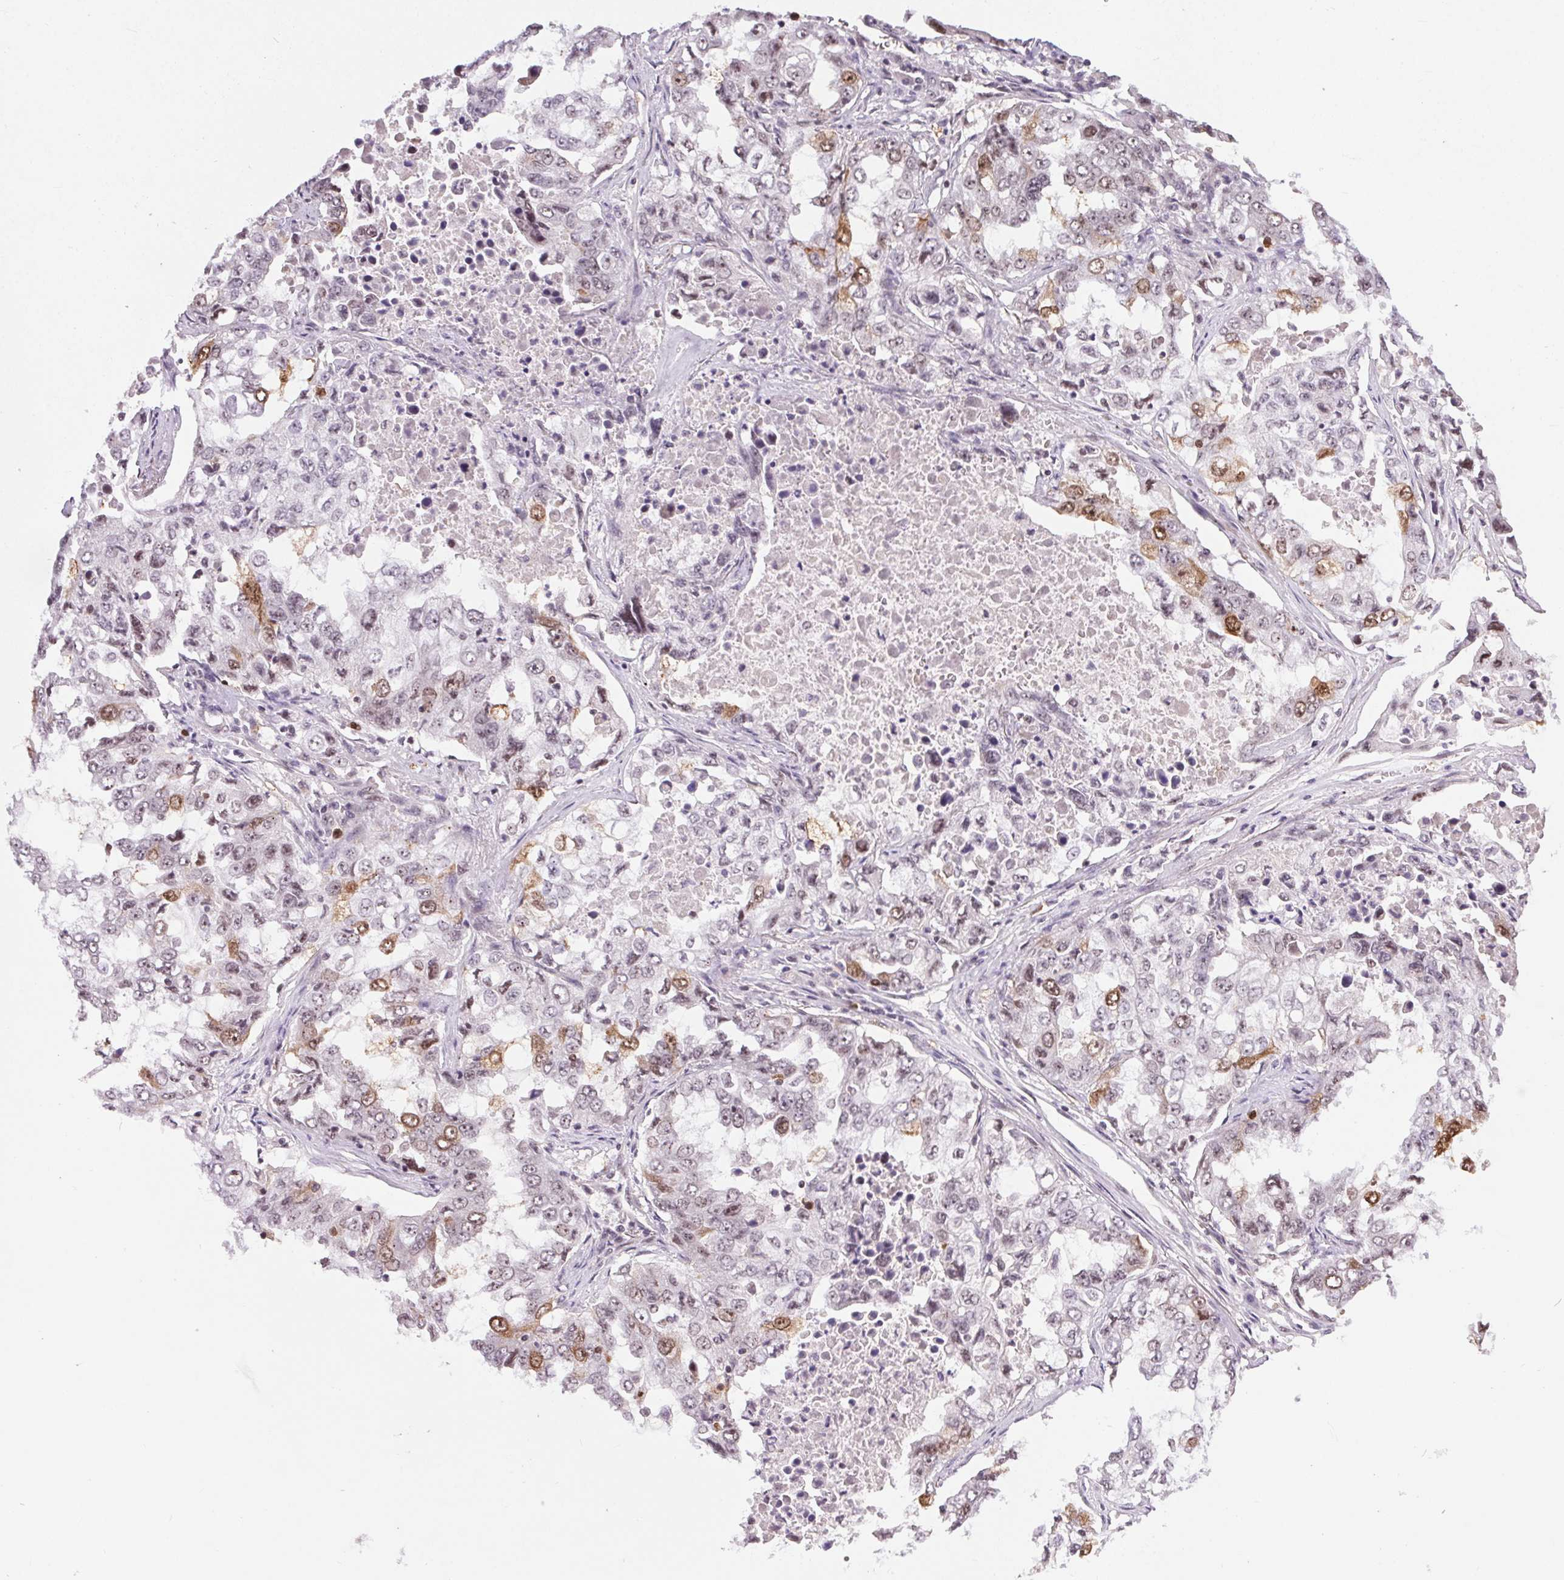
{"staining": {"intensity": "moderate", "quantity": "<25%", "location": "cytoplasmic/membranous,nuclear"}, "tissue": "lung cancer", "cell_type": "Tumor cells", "image_type": "cancer", "snomed": [{"axis": "morphology", "description": "Adenocarcinoma, NOS"}, {"axis": "topography", "description": "Lung"}], "caption": "Immunohistochemistry (DAB) staining of human lung cancer (adenocarcinoma) demonstrates moderate cytoplasmic/membranous and nuclear protein expression in about <25% of tumor cells.", "gene": "CD2BP2", "patient": {"sex": "female", "age": 61}}